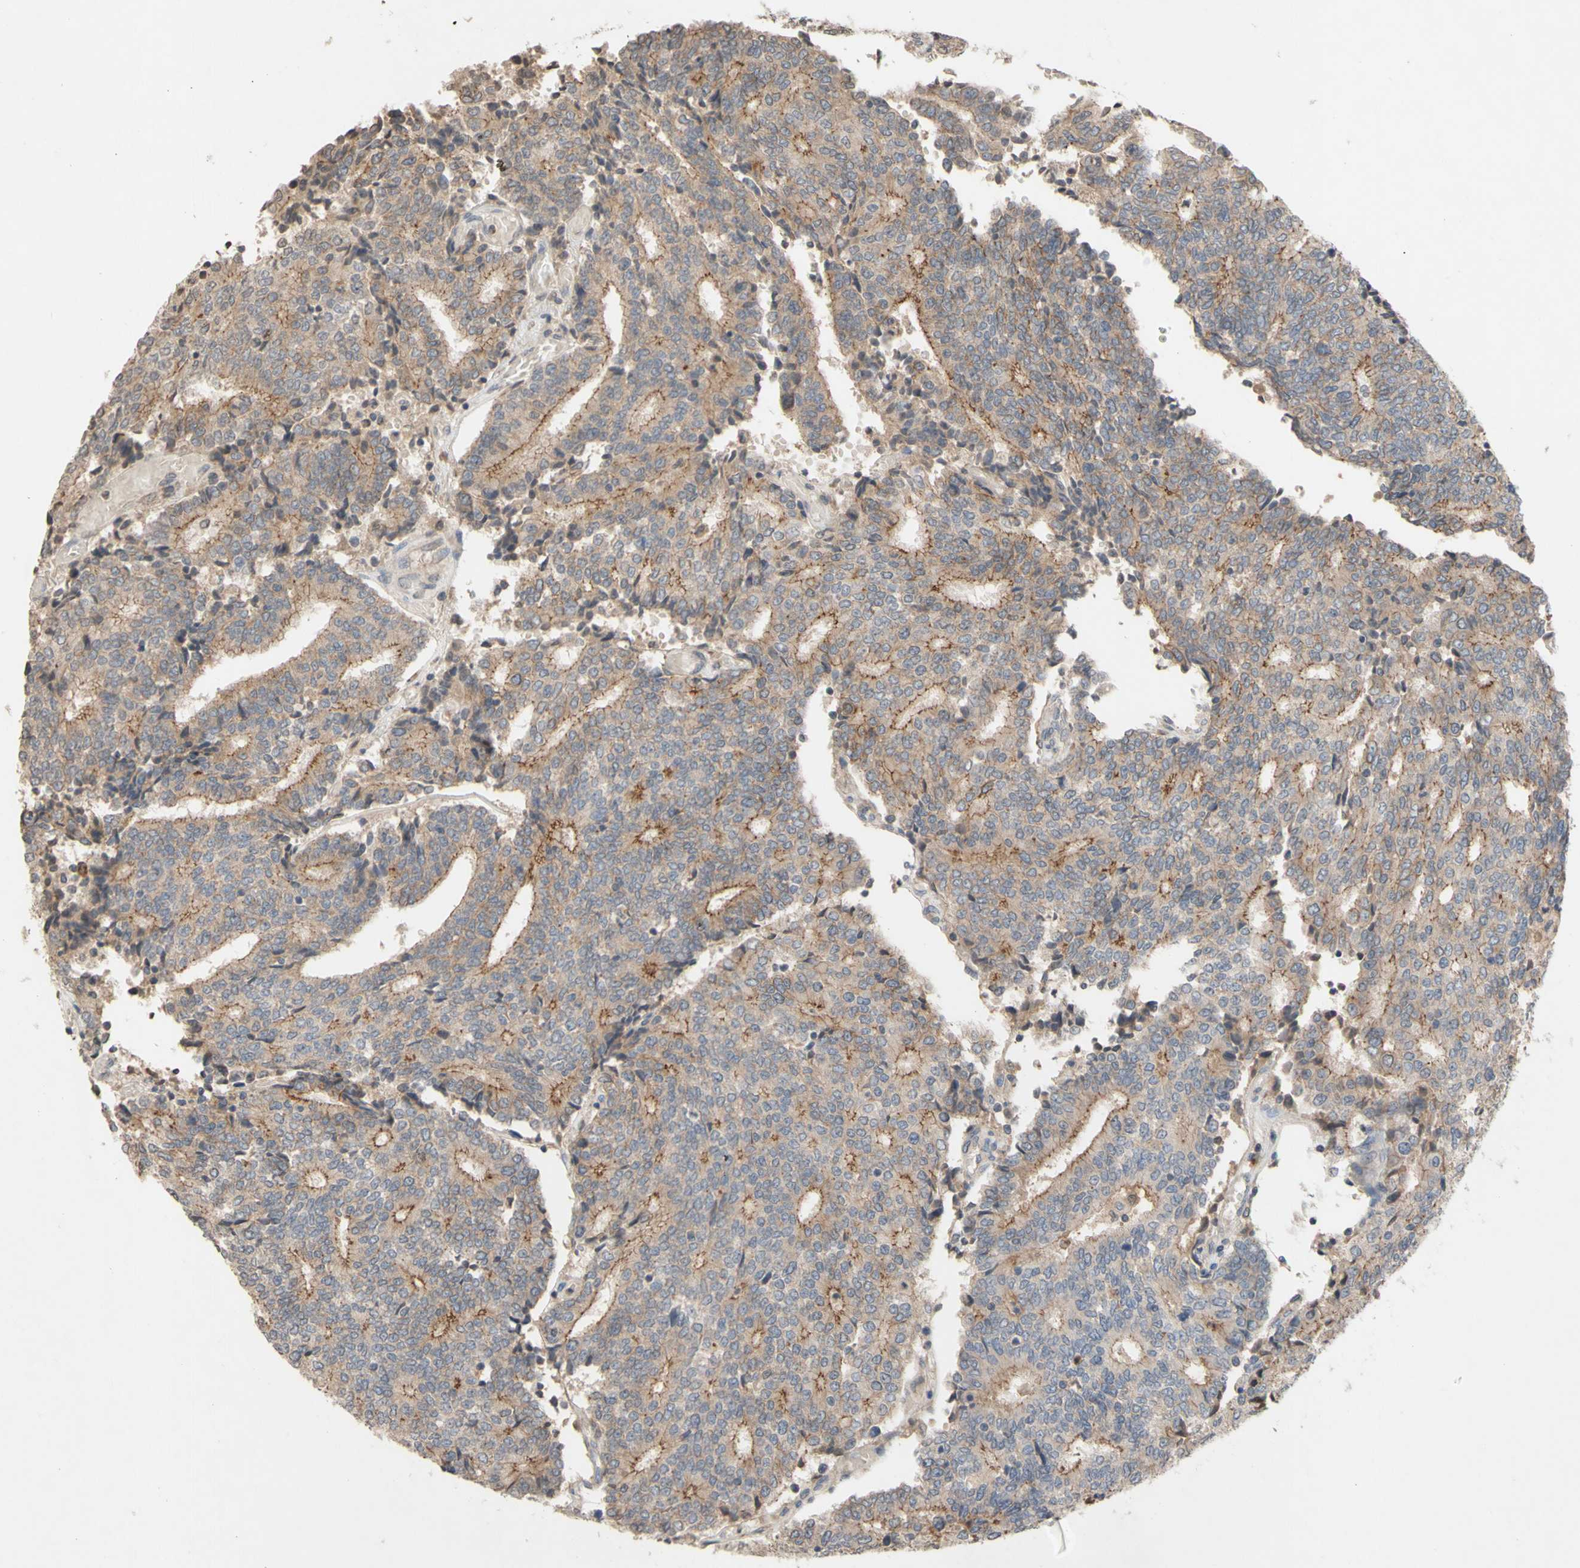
{"staining": {"intensity": "moderate", "quantity": ">75%", "location": "cytoplasmic/membranous"}, "tissue": "prostate cancer", "cell_type": "Tumor cells", "image_type": "cancer", "snomed": [{"axis": "morphology", "description": "Normal tissue, NOS"}, {"axis": "morphology", "description": "Adenocarcinoma, High grade"}, {"axis": "topography", "description": "Prostate"}, {"axis": "topography", "description": "Seminal veicle"}], "caption": "Immunohistochemistry photomicrograph of neoplastic tissue: prostate cancer (high-grade adenocarcinoma) stained using immunohistochemistry demonstrates medium levels of moderate protein expression localized specifically in the cytoplasmic/membranous of tumor cells, appearing as a cytoplasmic/membranous brown color.", "gene": "NECTIN3", "patient": {"sex": "male", "age": 55}}